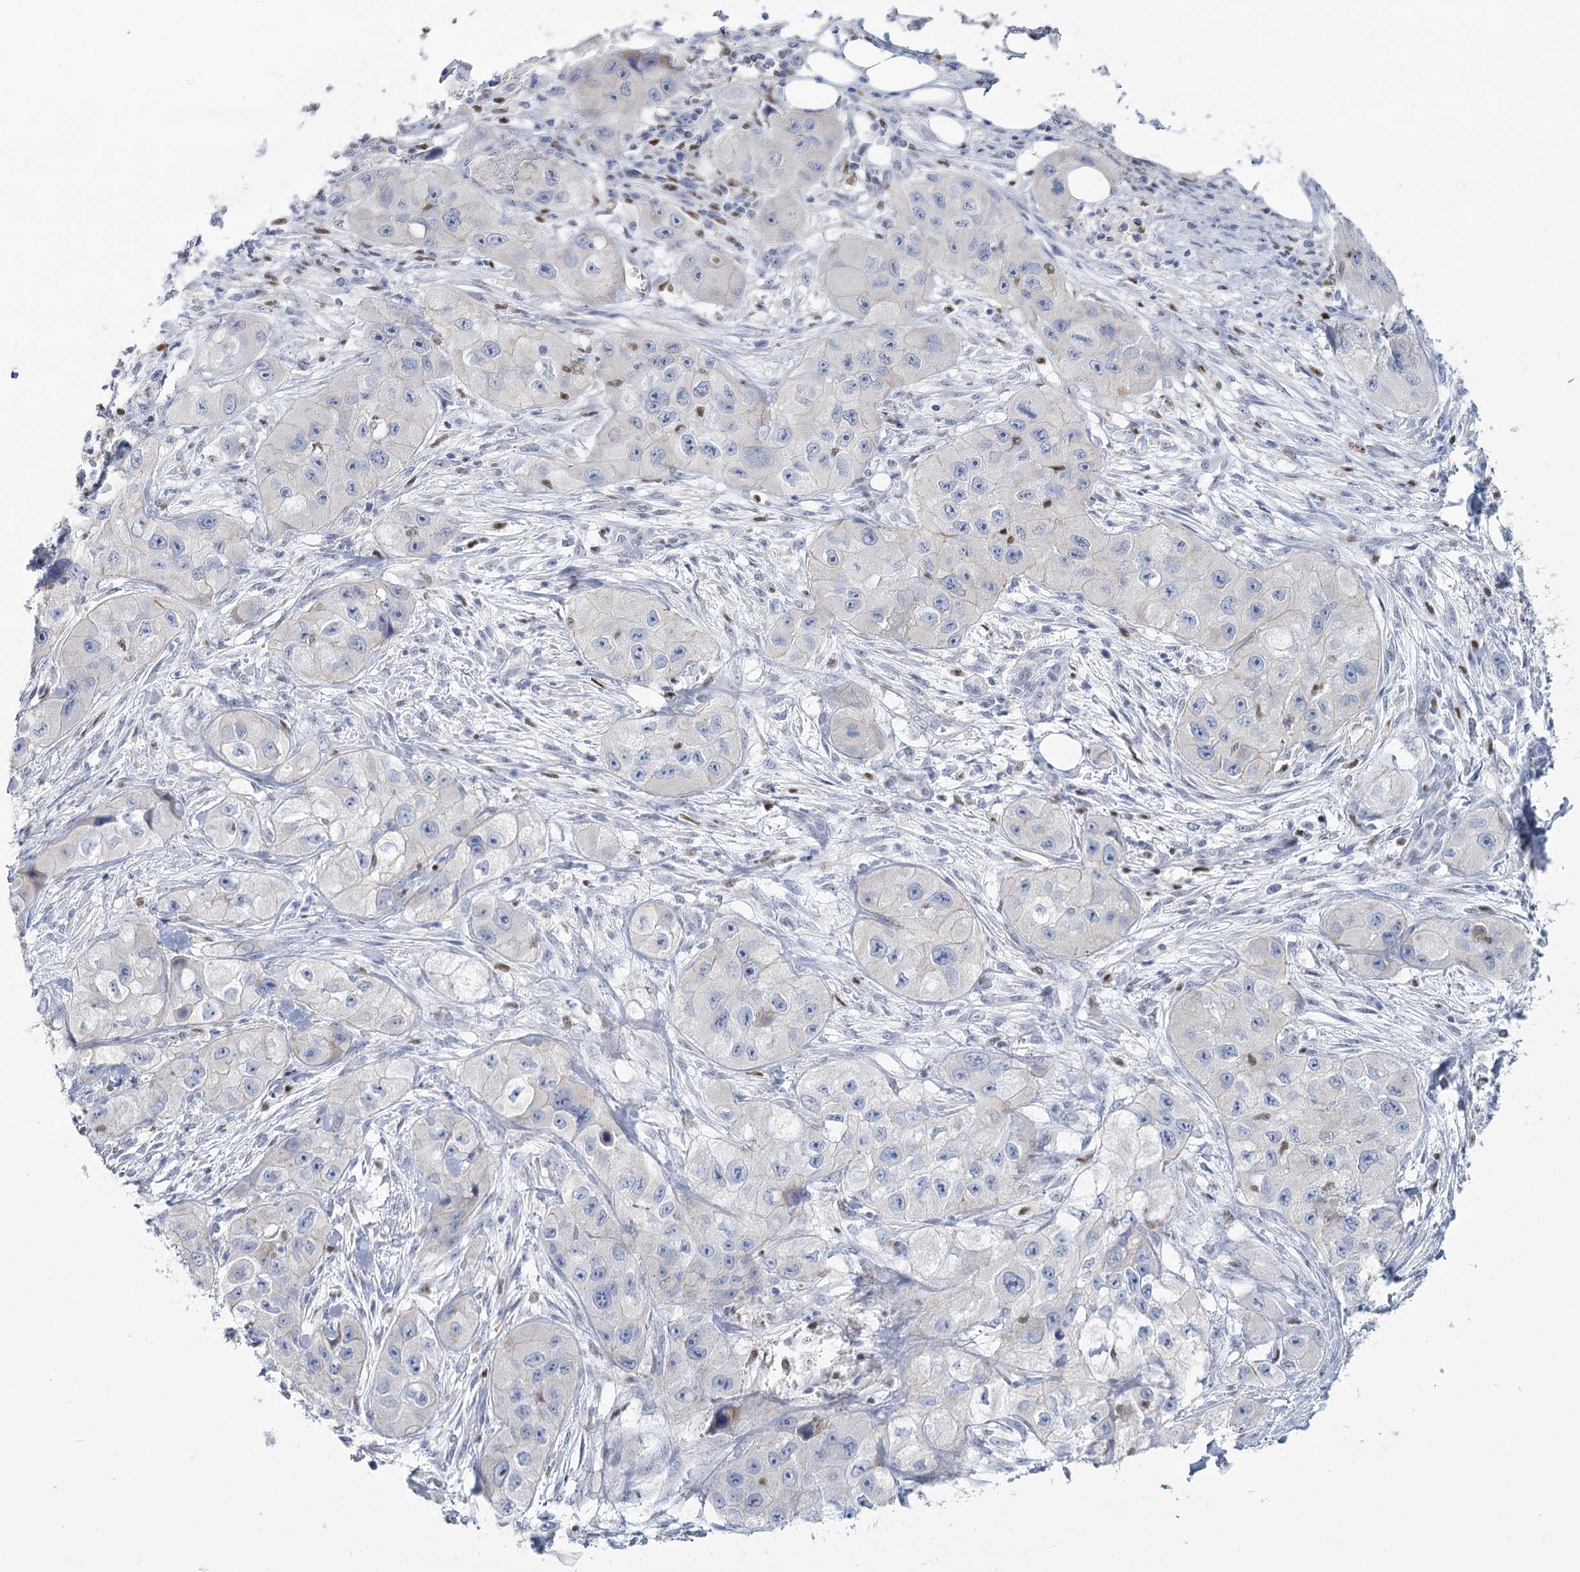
{"staining": {"intensity": "weak", "quantity": "<25%", "location": "cytoplasmic/membranous"}, "tissue": "skin cancer", "cell_type": "Tumor cells", "image_type": "cancer", "snomed": [{"axis": "morphology", "description": "Squamous cell carcinoma, NOS"}, {"axis": "topography", "description": "Skin"}, {"axis": "topography", "description": "Subcutis"}], "caption": "Protein analysis of skin cancer (squamous cell carcinoma) demonstrates no significant expression in tumor cells. The staining is performed using DAB (3,3'-diaminobenzidine) brown chromogen with nuclei counter-stained in using hematoxylin.", "gene": "IGSF3", "patient": {"sex": "male", "age": 73}}